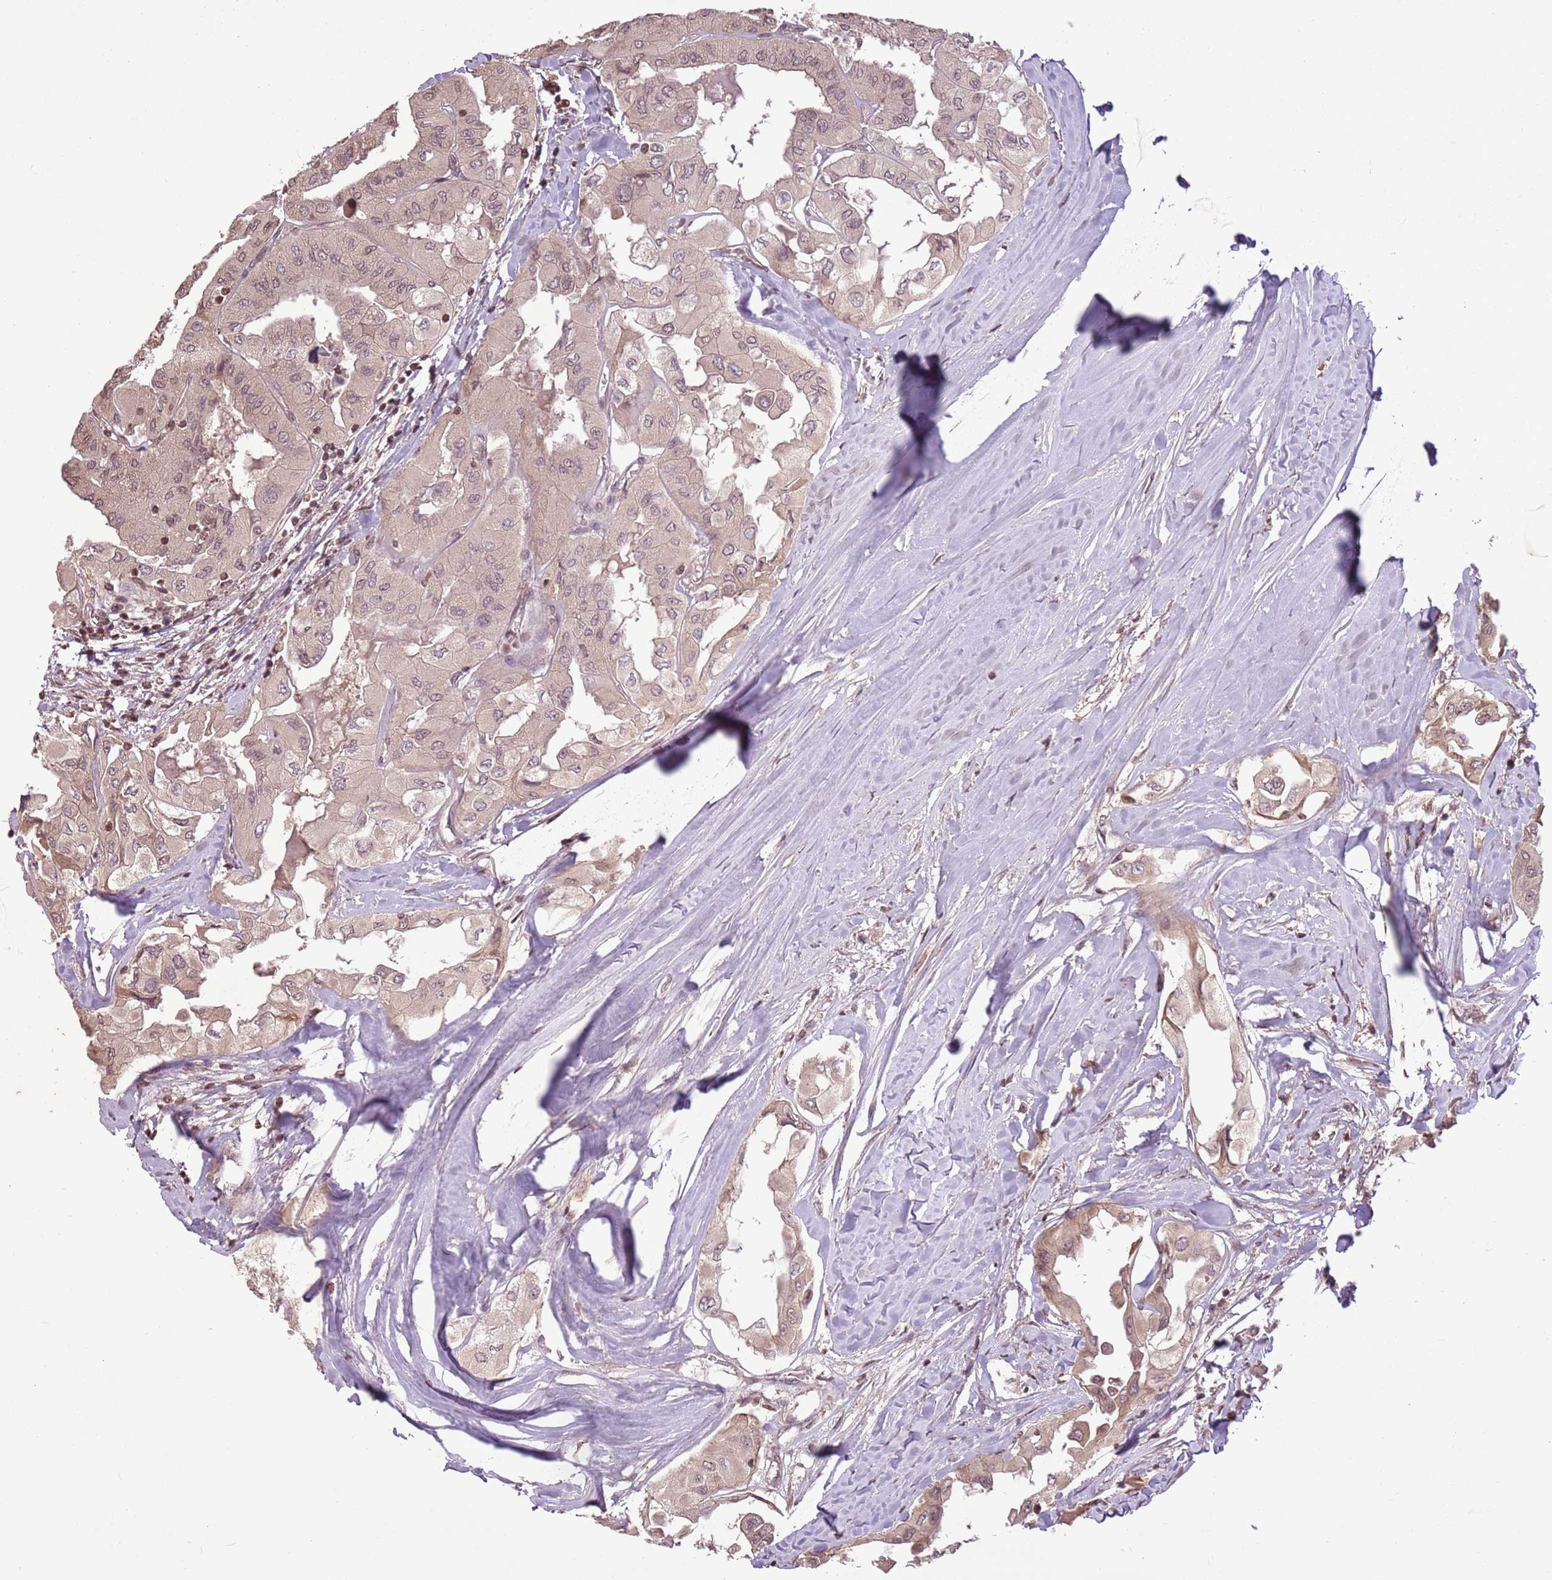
{"staining": {"intensity": "weak", "quantity": ">75%", "location": "cytoplasmic/membranous,nuclear"}, "tissue": "thyroid cancer", "cell_type": "Tumor cells", "image_type": "cancer", "snomed": [{"axis": "morphology", "description": "Normal tissue, NOS"}, {"axis": "morphology", "description": "Papillary adenocarcinoma, NOS"}, {"axis": "topography", "description": "Thyroid gland"}], "caption": "Human thyroid cancer stained for a protein (brown) reveals weak cytoplasmic/membranous and nuclear positive positivity in about >75% of tumor cells.", "gene": "CAPN9", "patient": {"sex": "female", "age": 59}}